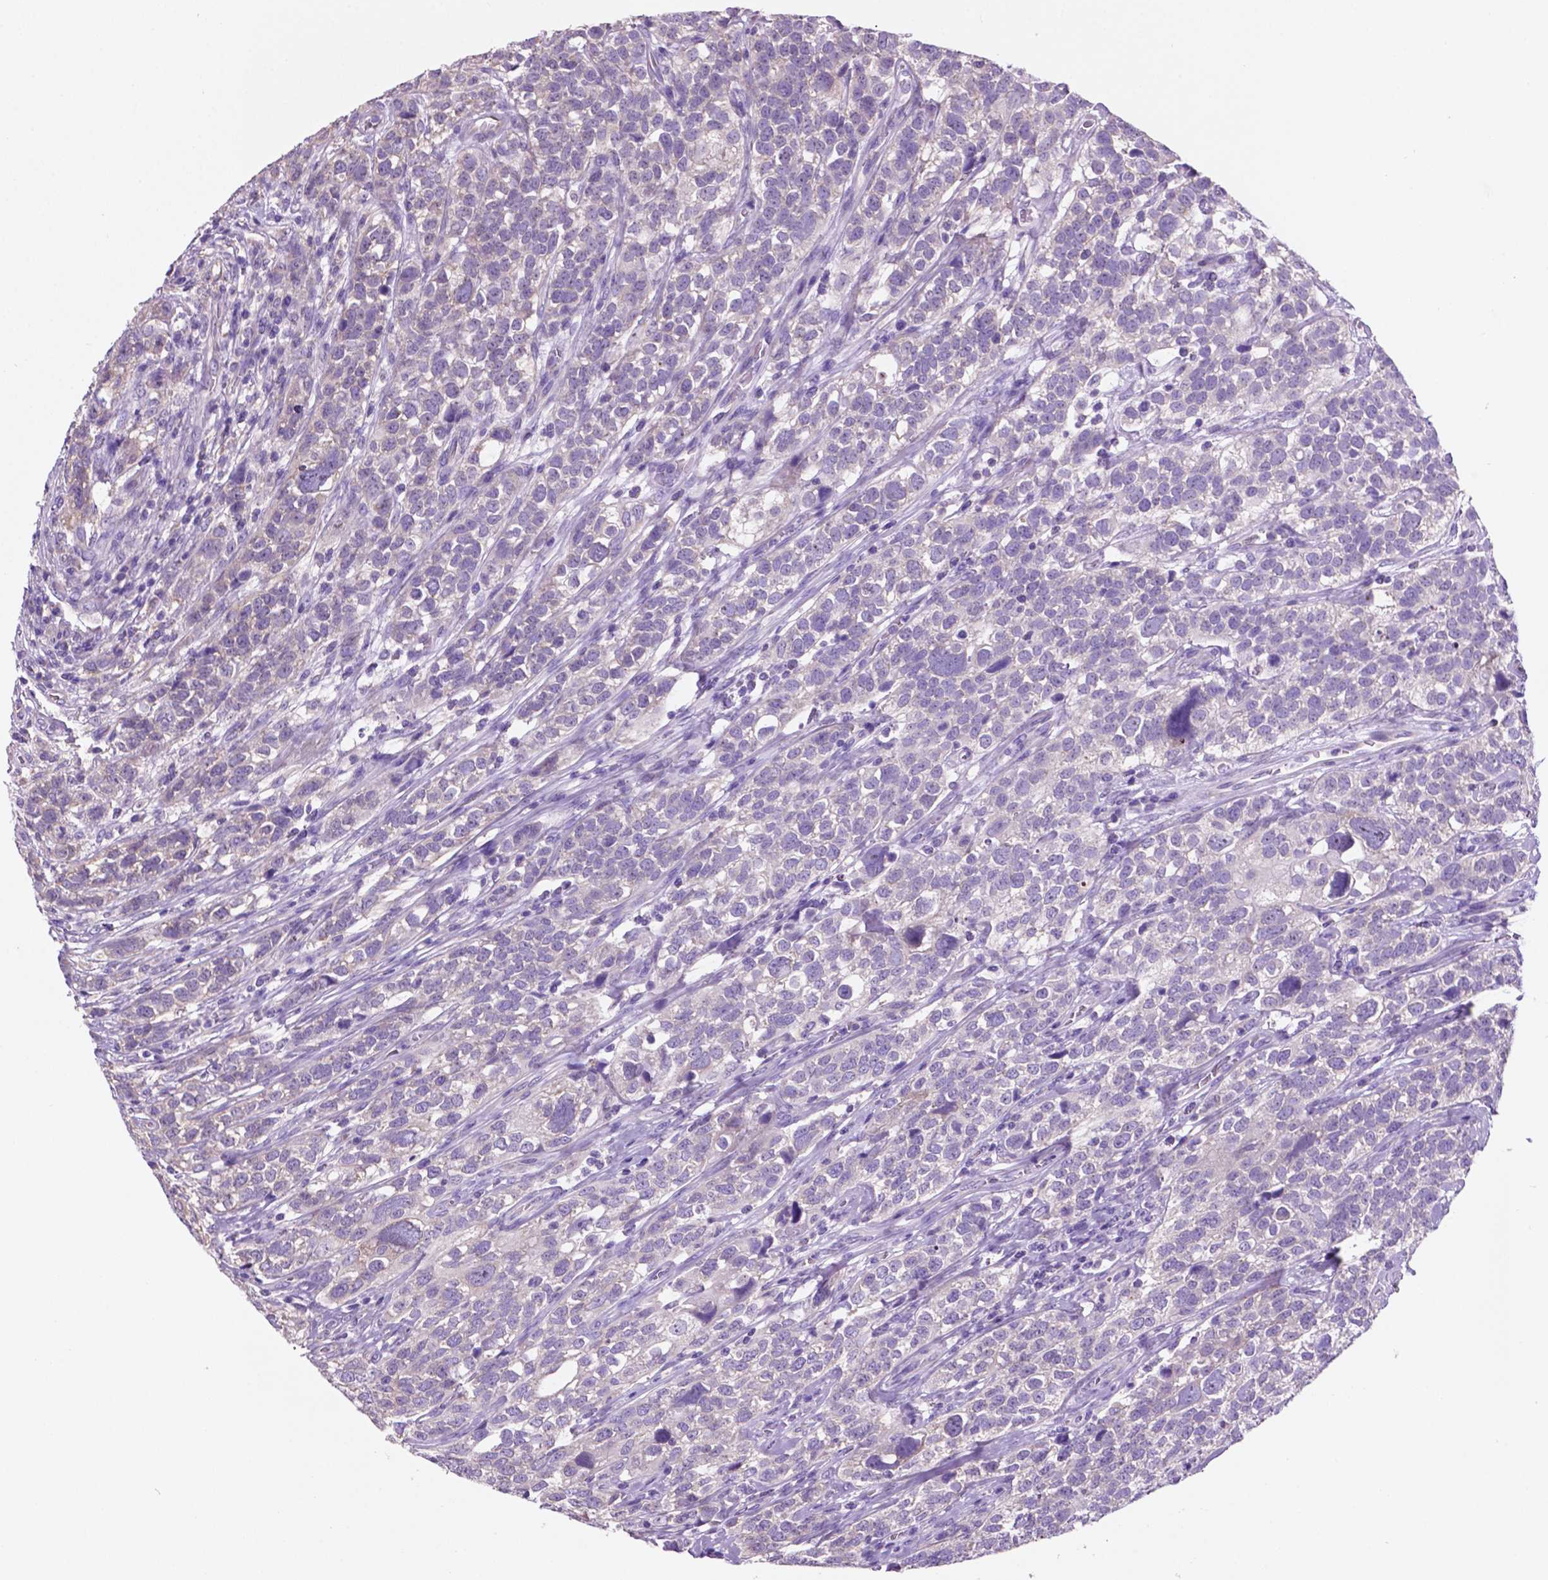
{"staining": {"intensity": "negative", "quantity": "none", "location": "none"}, "tissue": "urothelial cancer", "cell_type": "Tumor cells", "image_type": "cancer", "snomed": [{"axis": "morphology", "description": "Urothelial carcinoma, High grade"}, {"axis": "topography", "description": "Urinary bladder"}], "caption": "A photomicrograph of human urothelial cancer is negative for staining in tumor cells. Brightfield microscopy of IHC stained with DAB (3,3'-diaminobenzidine) (brown) and hematoxylin (blue), captured at high magnification.", "gene": "SPDYA", "patient": {"sex": "female", "age": 58}}